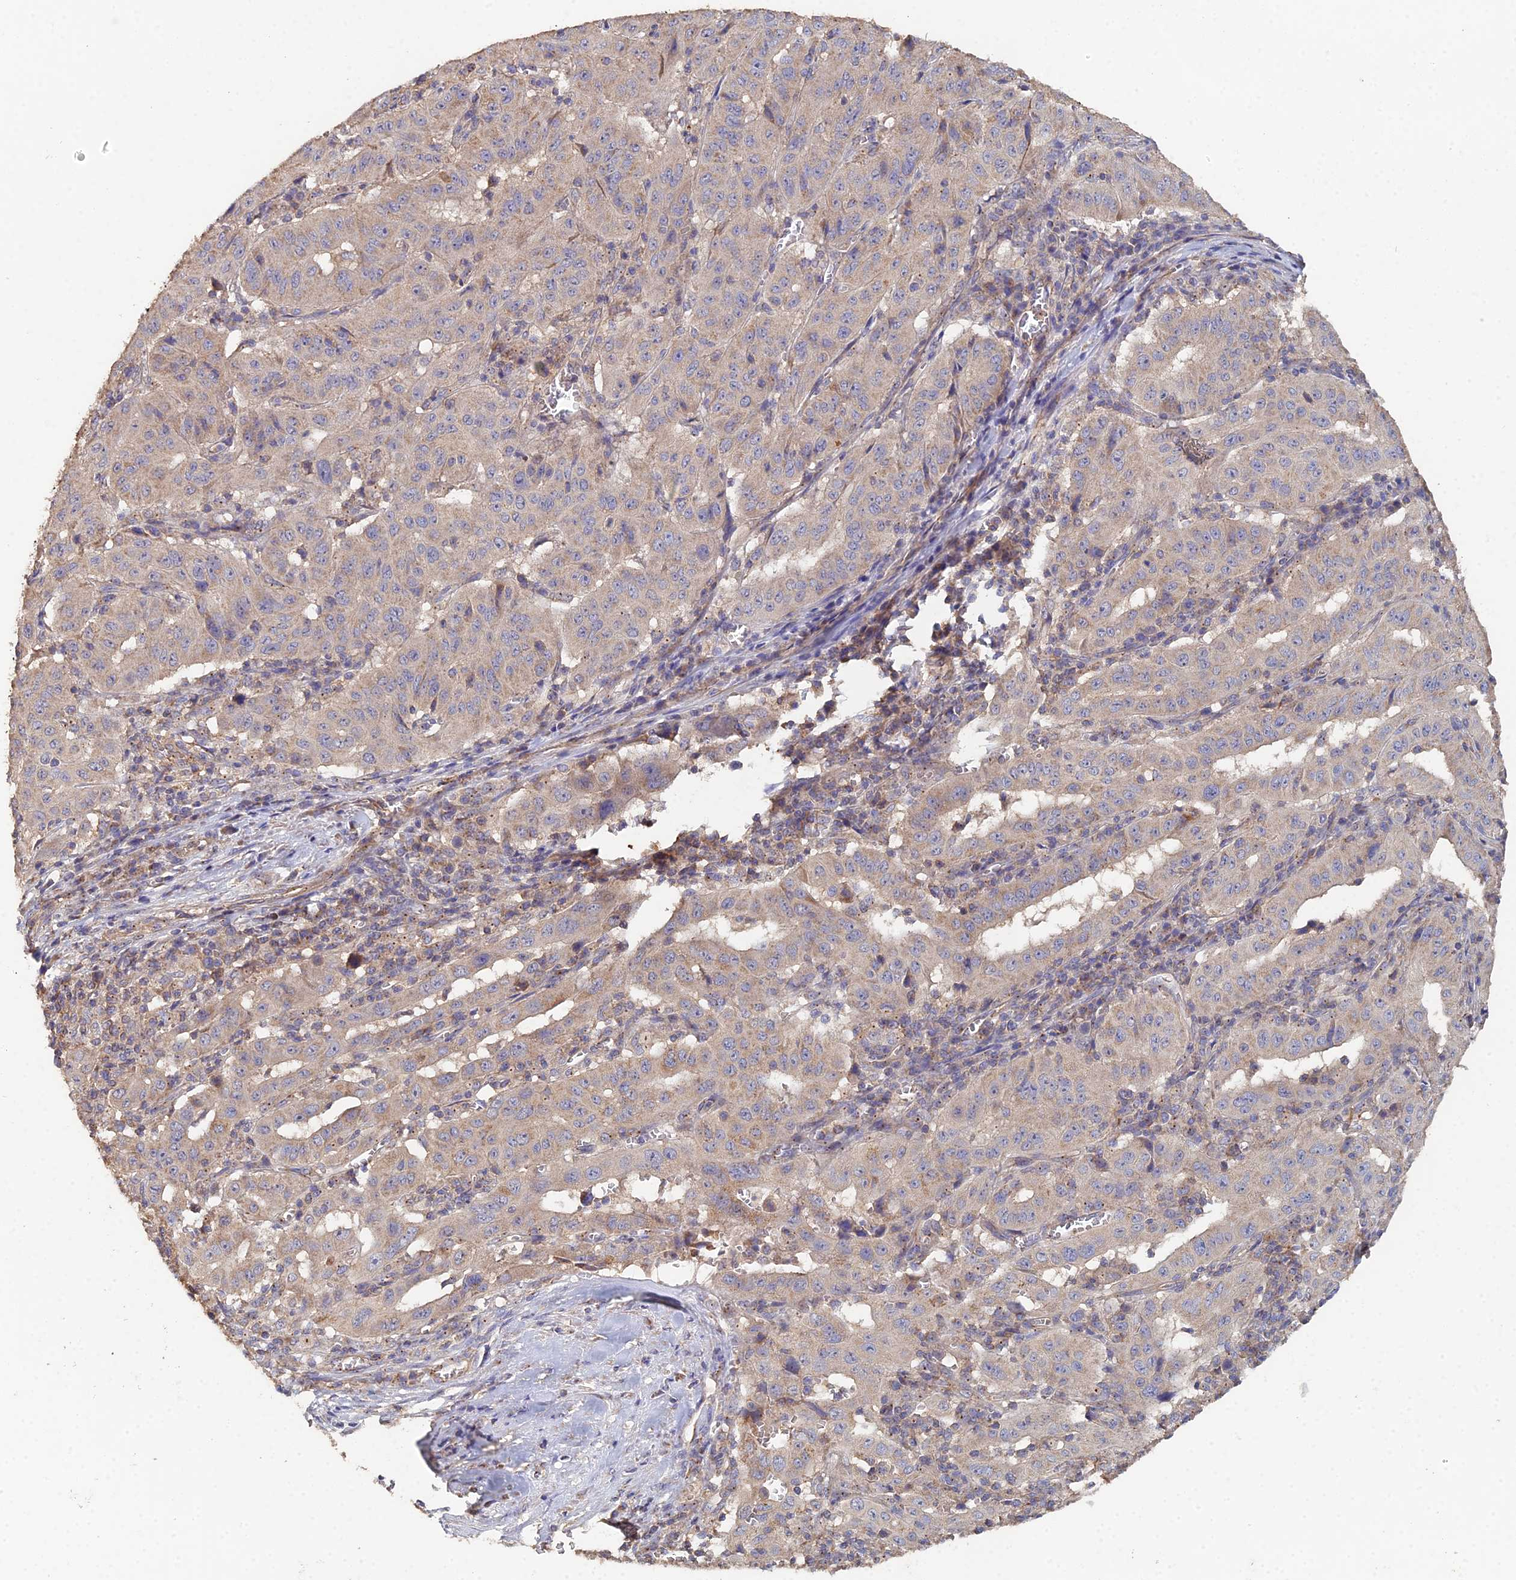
{"staining": {"intensity": "weak", "quantity": "25%-75%", "location": "cytoplasmic/membranous"}, "tissue": "pancreatic cancer", "cell_type": "Tumor cells", "image_type": "cancer", "snomed": [{"axis": "morphology", "description": "Adenocarcinoma, NOS"}, {"axis": "topography", "description": "Pancreas"}], "caption": "A brown stain shows weak cytoplasmic/membranous staining of a protein in pancreatic cancer tumor cells. The staining was performed using DAB (3,3'-diaminobenzidine), with brown indicating positive protein expression. Nuclei are stained blue with hematoxylin.", "gene": "SPANXN4", "patient": {"sex": "male", "age": 63}}